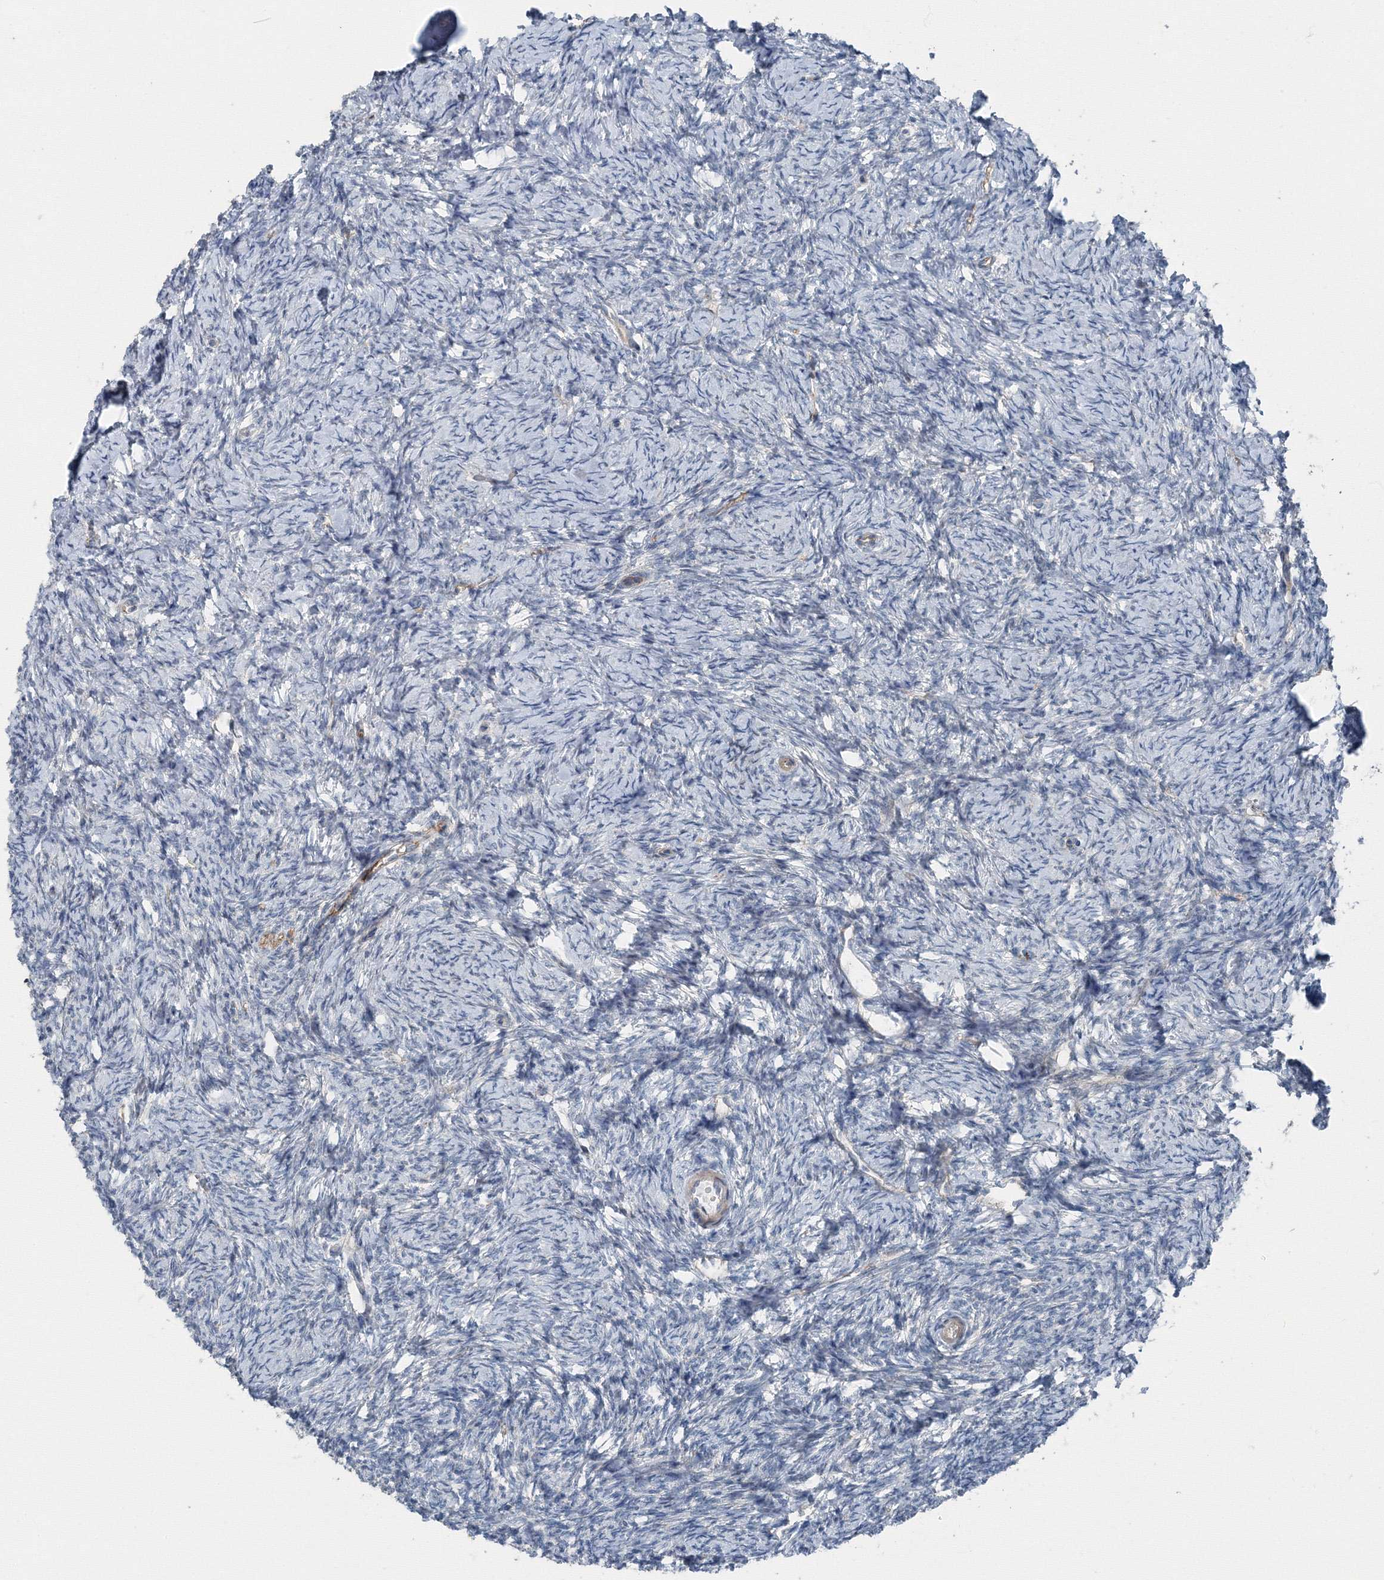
{"staining": {"intensity": "weak", "quantity": "25%-75%", "location": "cytoplasmic/membranous"}, "tissue": "ovary", "cell_type": "Follicle cells", "image_type": "normal", "snomed": [{"axis": "morphology", "description": "Normal tissue, NOS"}, {"axis": "morphology", "description": "Cyst, NOS"}, {"axis": "topography", "description": "Ovary"}], "caption": "The histopathology image exhibits immunohistochemical staining of benign ovary. There is weak cytoplasmic/membranous expression is appreciated in about 25%-75% of follicle cells.", "gene": "AASDH", "patient": {"sex": "female", "age": 33}}